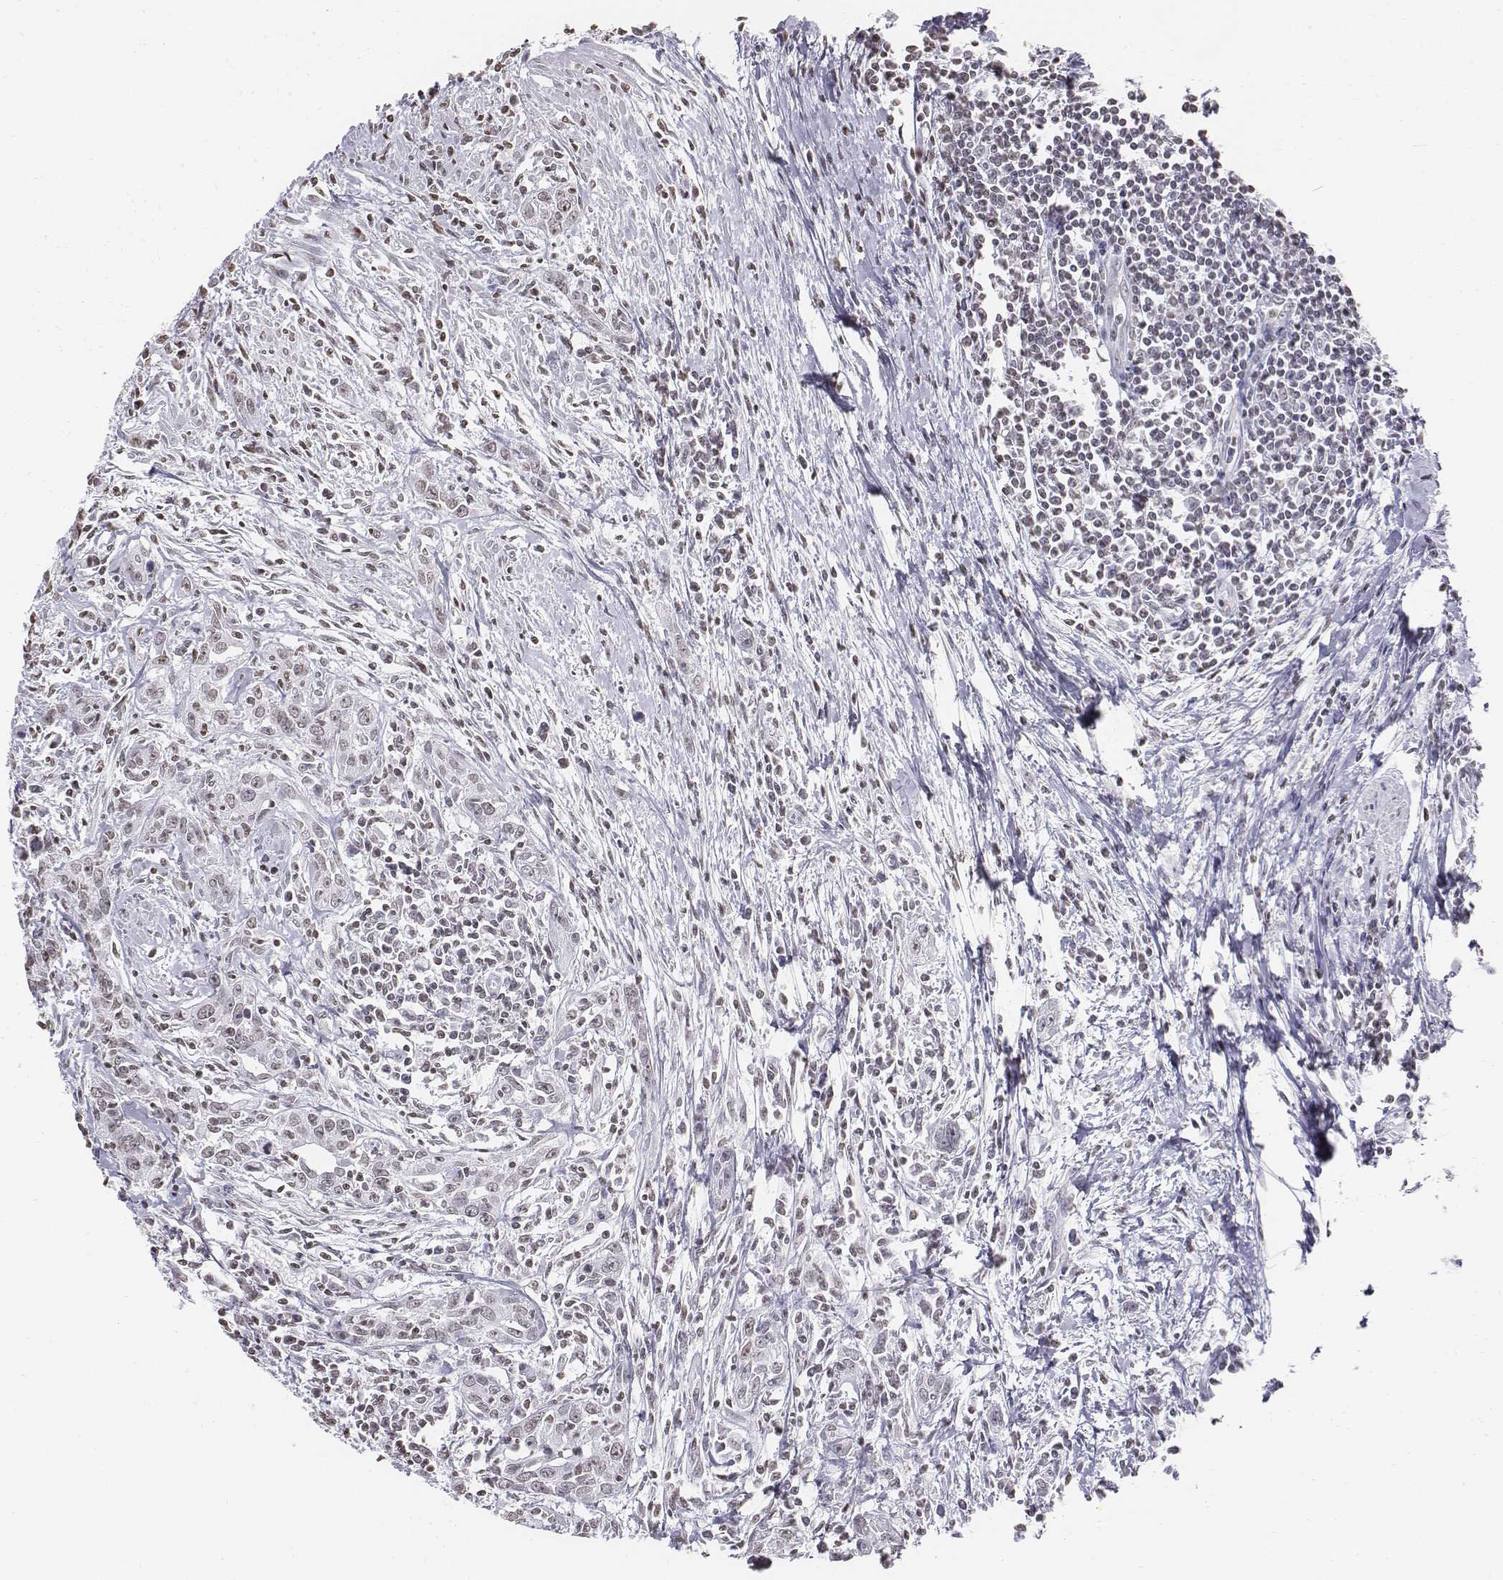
{"staining": {"intensity": "negative", "quantity": "none", "location": "none"}, "tissue": "urothelial cancer", "cell_type": "Tumor cells", "image_type": "cancer", "snomed": [{"axis": "morphology", "description": "Urothelial carcinoma, High grade"}, {"axis": "topography", "description": "Urinary bladder"}], "caption": "Immunohistochemistry (IHC) photomicrograph of high-grade urothelial carcinoma stained for a protein (brown), which exhibits no expression in tumor cells.", "gene": "BARHL1", "patient": {"sex": "male", "age": 83}}